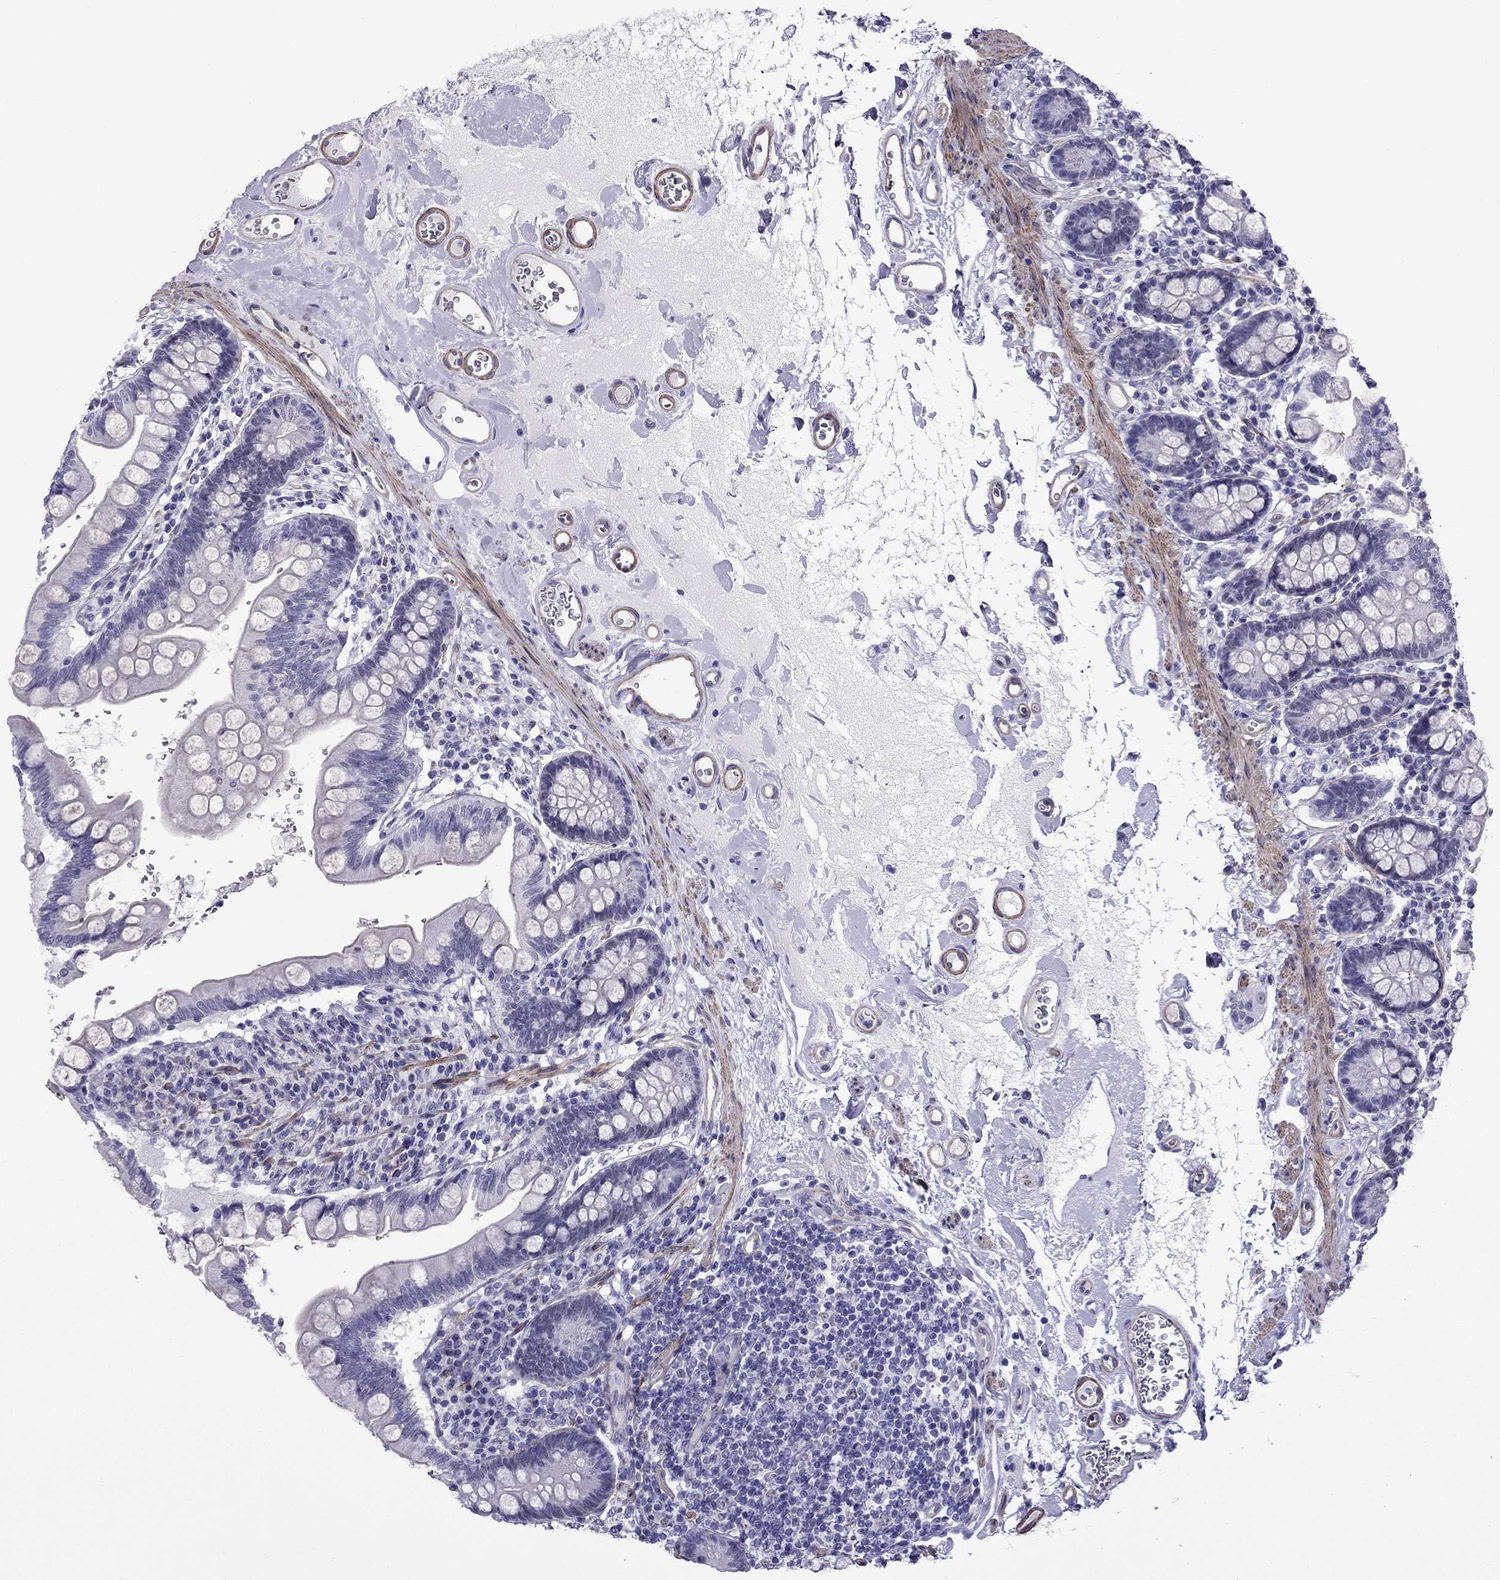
{"staining": {"intensity": "negative", "quantity": "none", "location": "none"}, "tissue": "small intestine", "cell_type": "Glandular cells", "image_type": "normal", "snomed": [{"axis": "morphology", "description": "Normal tissue, NOS"}, {"axis": "topography", "description": "Small intestine"}], "caption": "This is a micrograph of IHC staining of benign small intestine, which shows no expression in glandular cells.", "gene": "CHRNA5", "patient": {"sex": "female", "age": 56}}